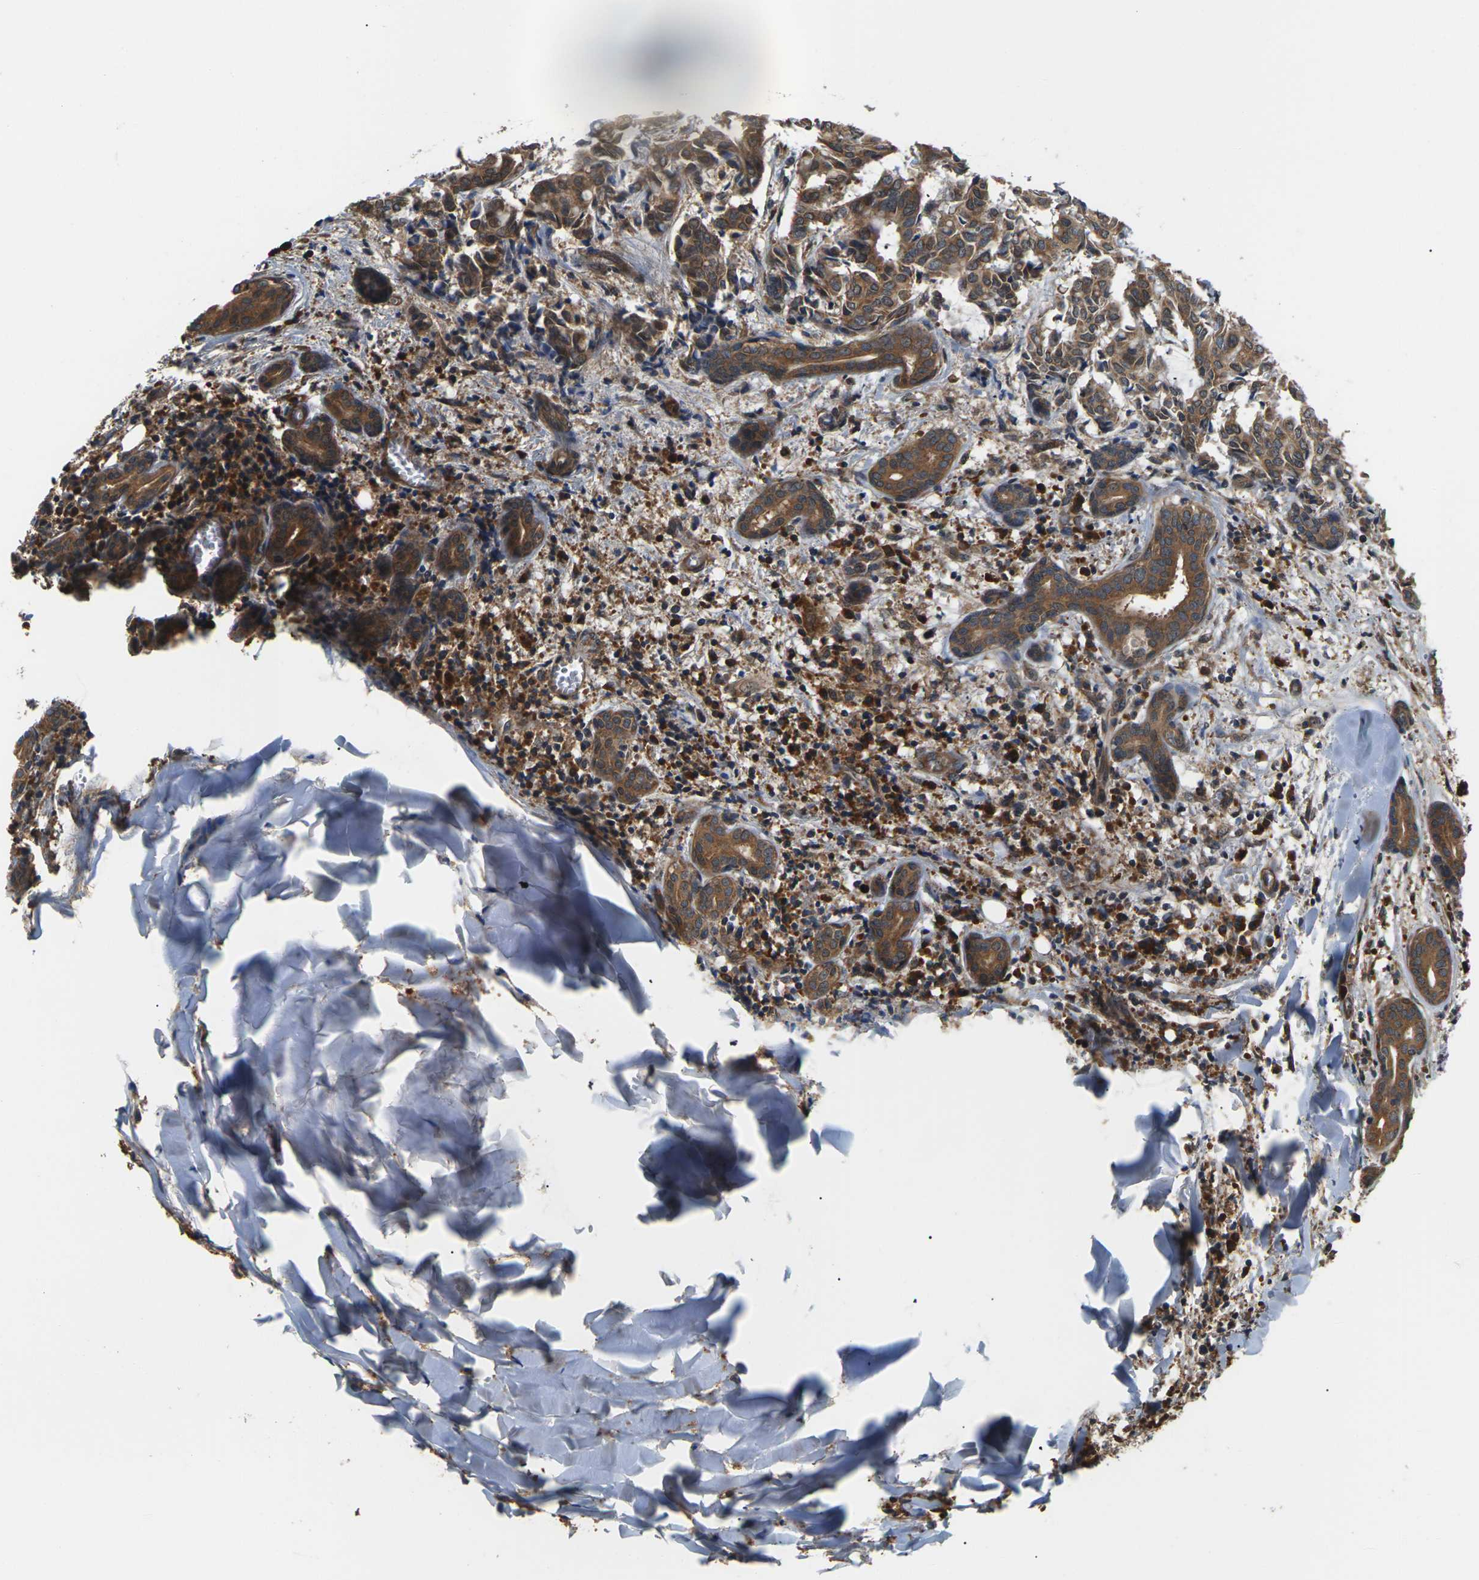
{"staining": {"intensity": "strong", "quantity": ">75%", "location": "cytoplasmic/membranous"}, "tissue": "head and neck cancer", "cell_type": "Tumor cells", "image_type": "cancer", "snomed": [{"axis": "morphology", "description": "Adenocarcinoma, NOS"}, {"axis": "topography", "description": "Salivary gland"}, {"axis": "topography", "description": "Head-Neck"}], "caption": "Immunohistochemical staining of human adenocarcinoma (head and neck) shows high levels of strong cytoplasmic/membranous positivity in about >75% of tumor cells. (DAB (3,3'-diaminobenzidine) IHC, brown staining for protein, blue staining for nuclei).", "gene": "NRAS", "patient": {"sex": "female", "age": 59}}